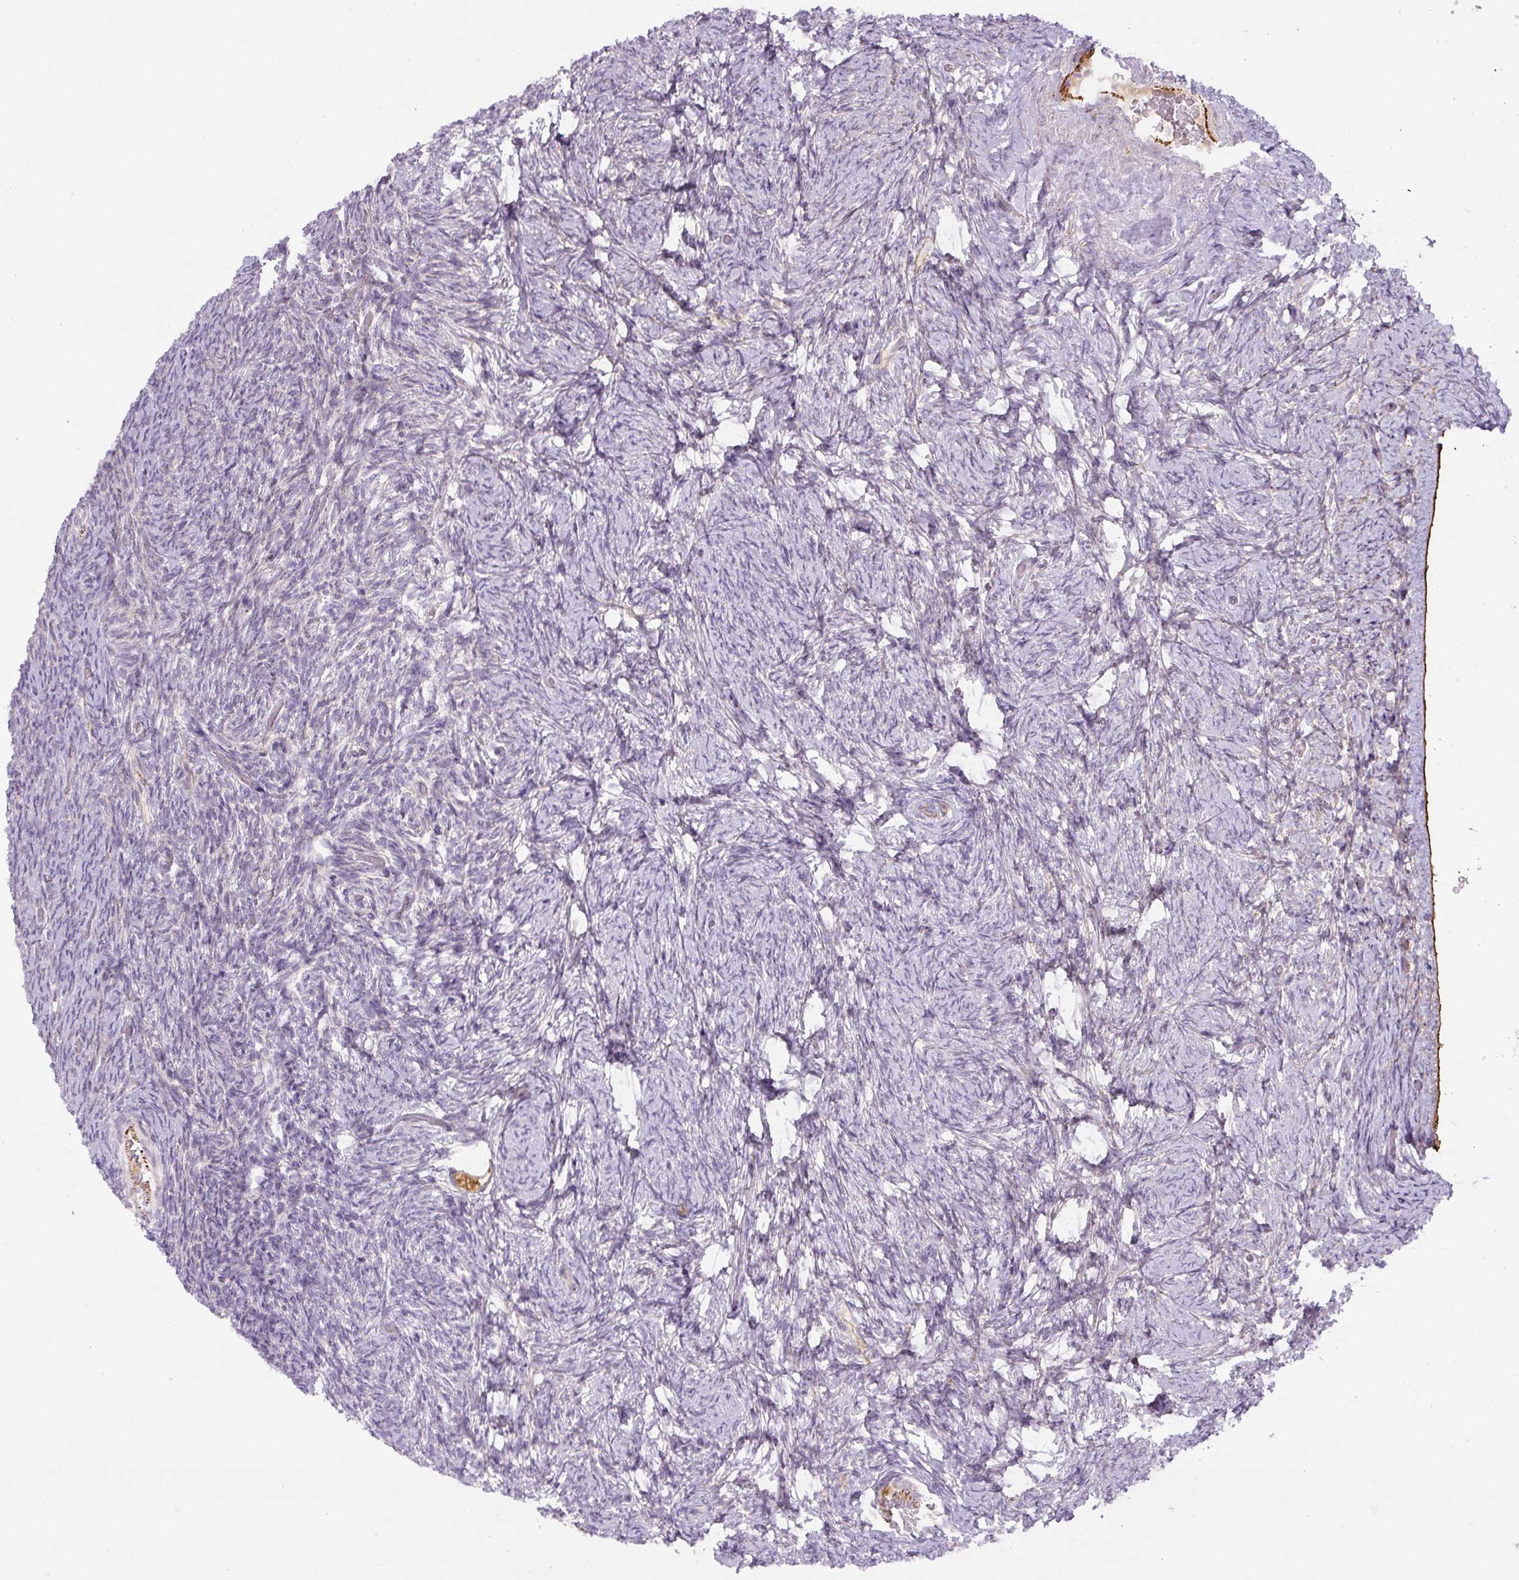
{"staining": {"intensity": "negative", "quantity": "none", "location": "none"}, "tissue": "ovary", "cell_type": "Ovarian stroma cells", "image_type": "normal", "snomed": [{"axis": "morphology", "description": "Normal tissue, NOS"}, {"axis": "topography", "description": "Ovary"}], "caption": "Protein analysis of normal ovary reveals no significant positivity in ovarian stroma cells.", "gene": "CCNI2", "patient": {"sex": "female", "age": 34}}